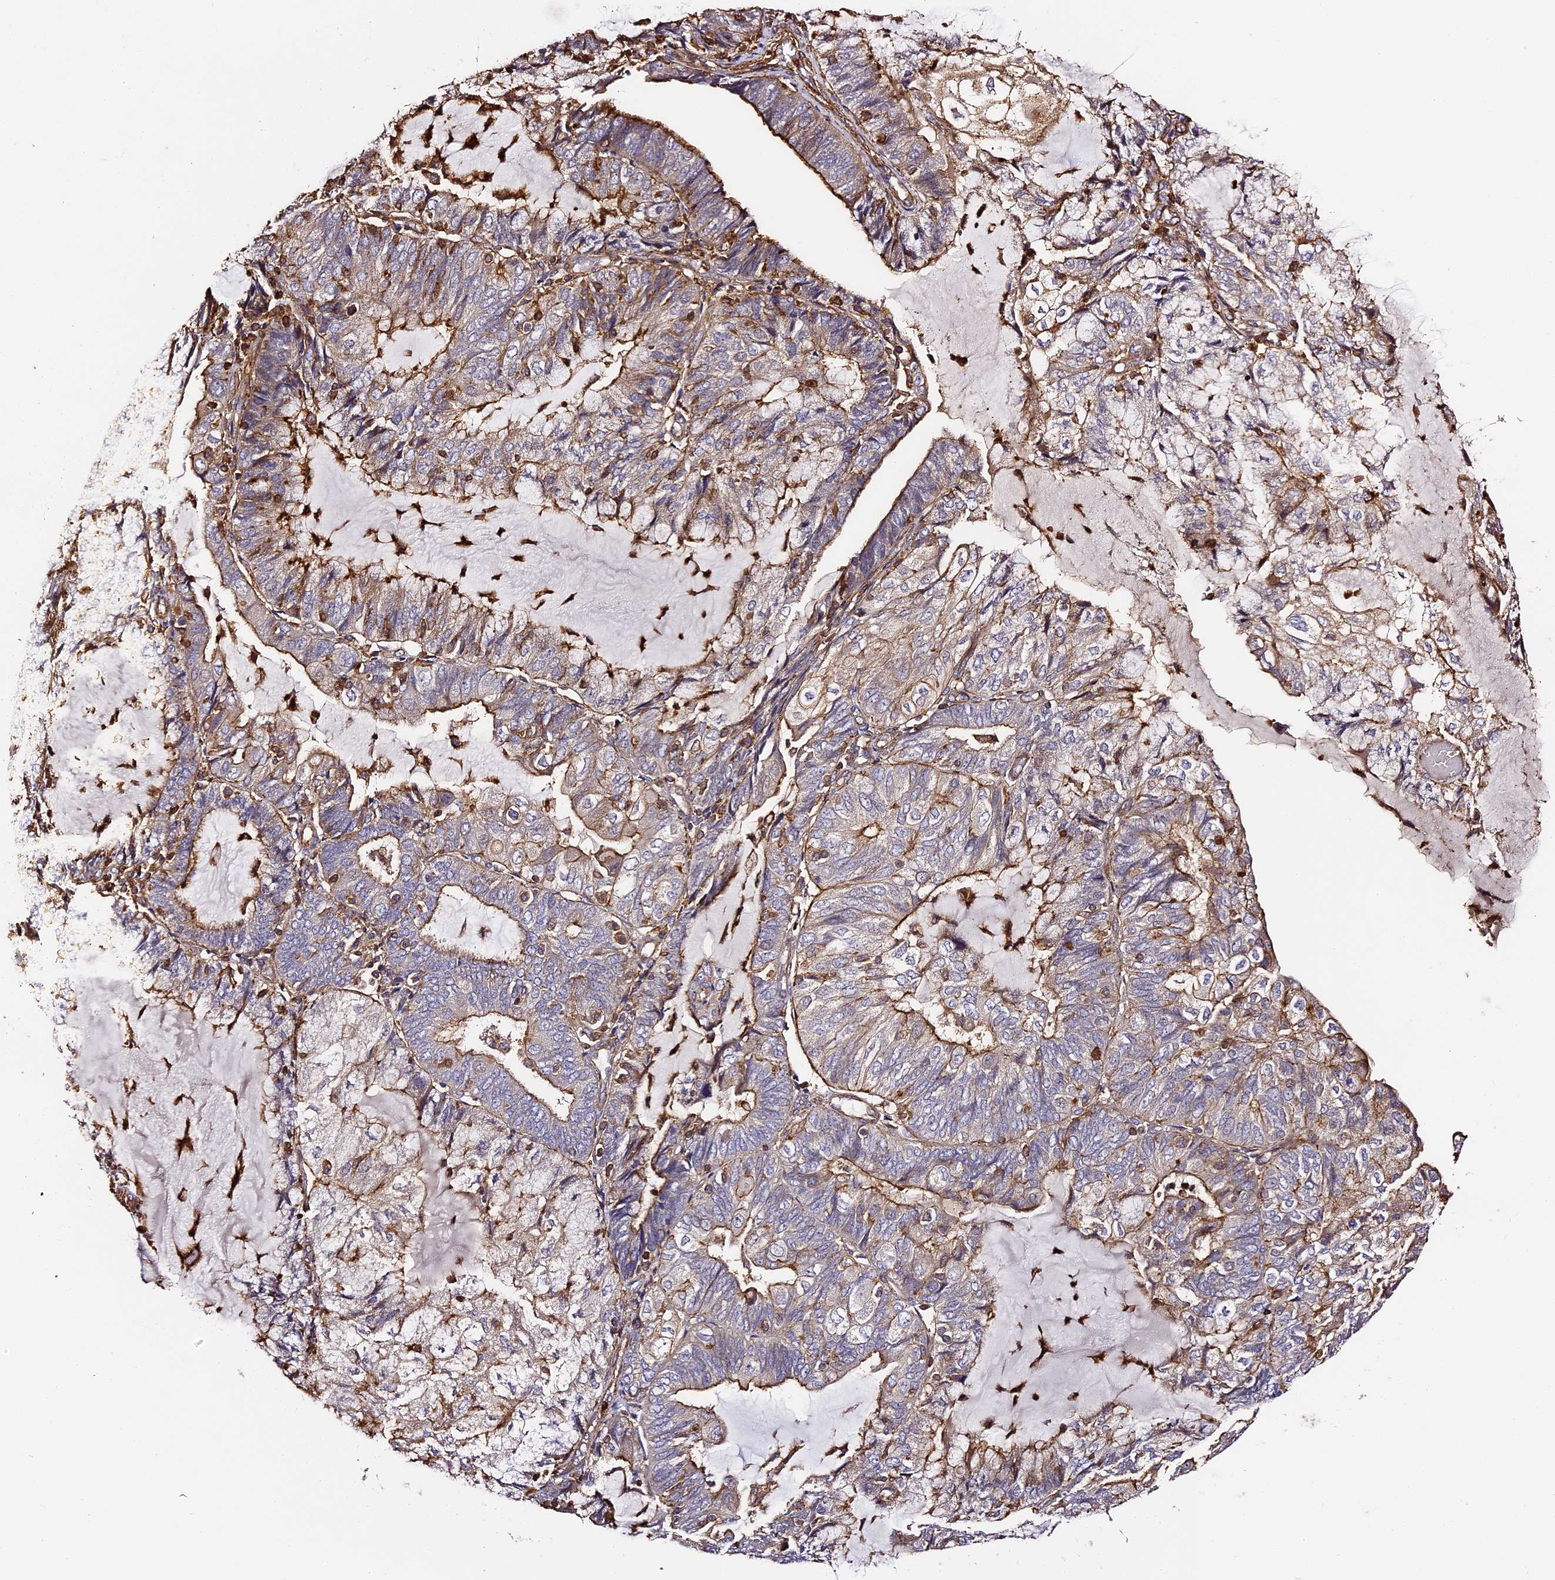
{"staining": {"intensity": "moderate", "quantity": "25%-75%", "location": "cytoplasmic/membranous"}, "tissue": "endometrial cancer", "cell_type": "Tumor cells", "image_type": "cancer", "snomed": [{"axis": "morphology", "description": "Adenocarcinoma, NOS"}, {"axis": "topography", "description": "Endometrium"}], "caption": "Immunohistochemical staining of human endometrial cancer demonstrates medium levels of moderate cytoplasmic/membranous staining in about 25%-75% of tumor cells. (DAB (3,3'-diaminobenzidine) IHC, brown staining for protein, blue staining for nuclei).", "gene": "RAPSN", "patient": {"sex": "female", "age": 81}}